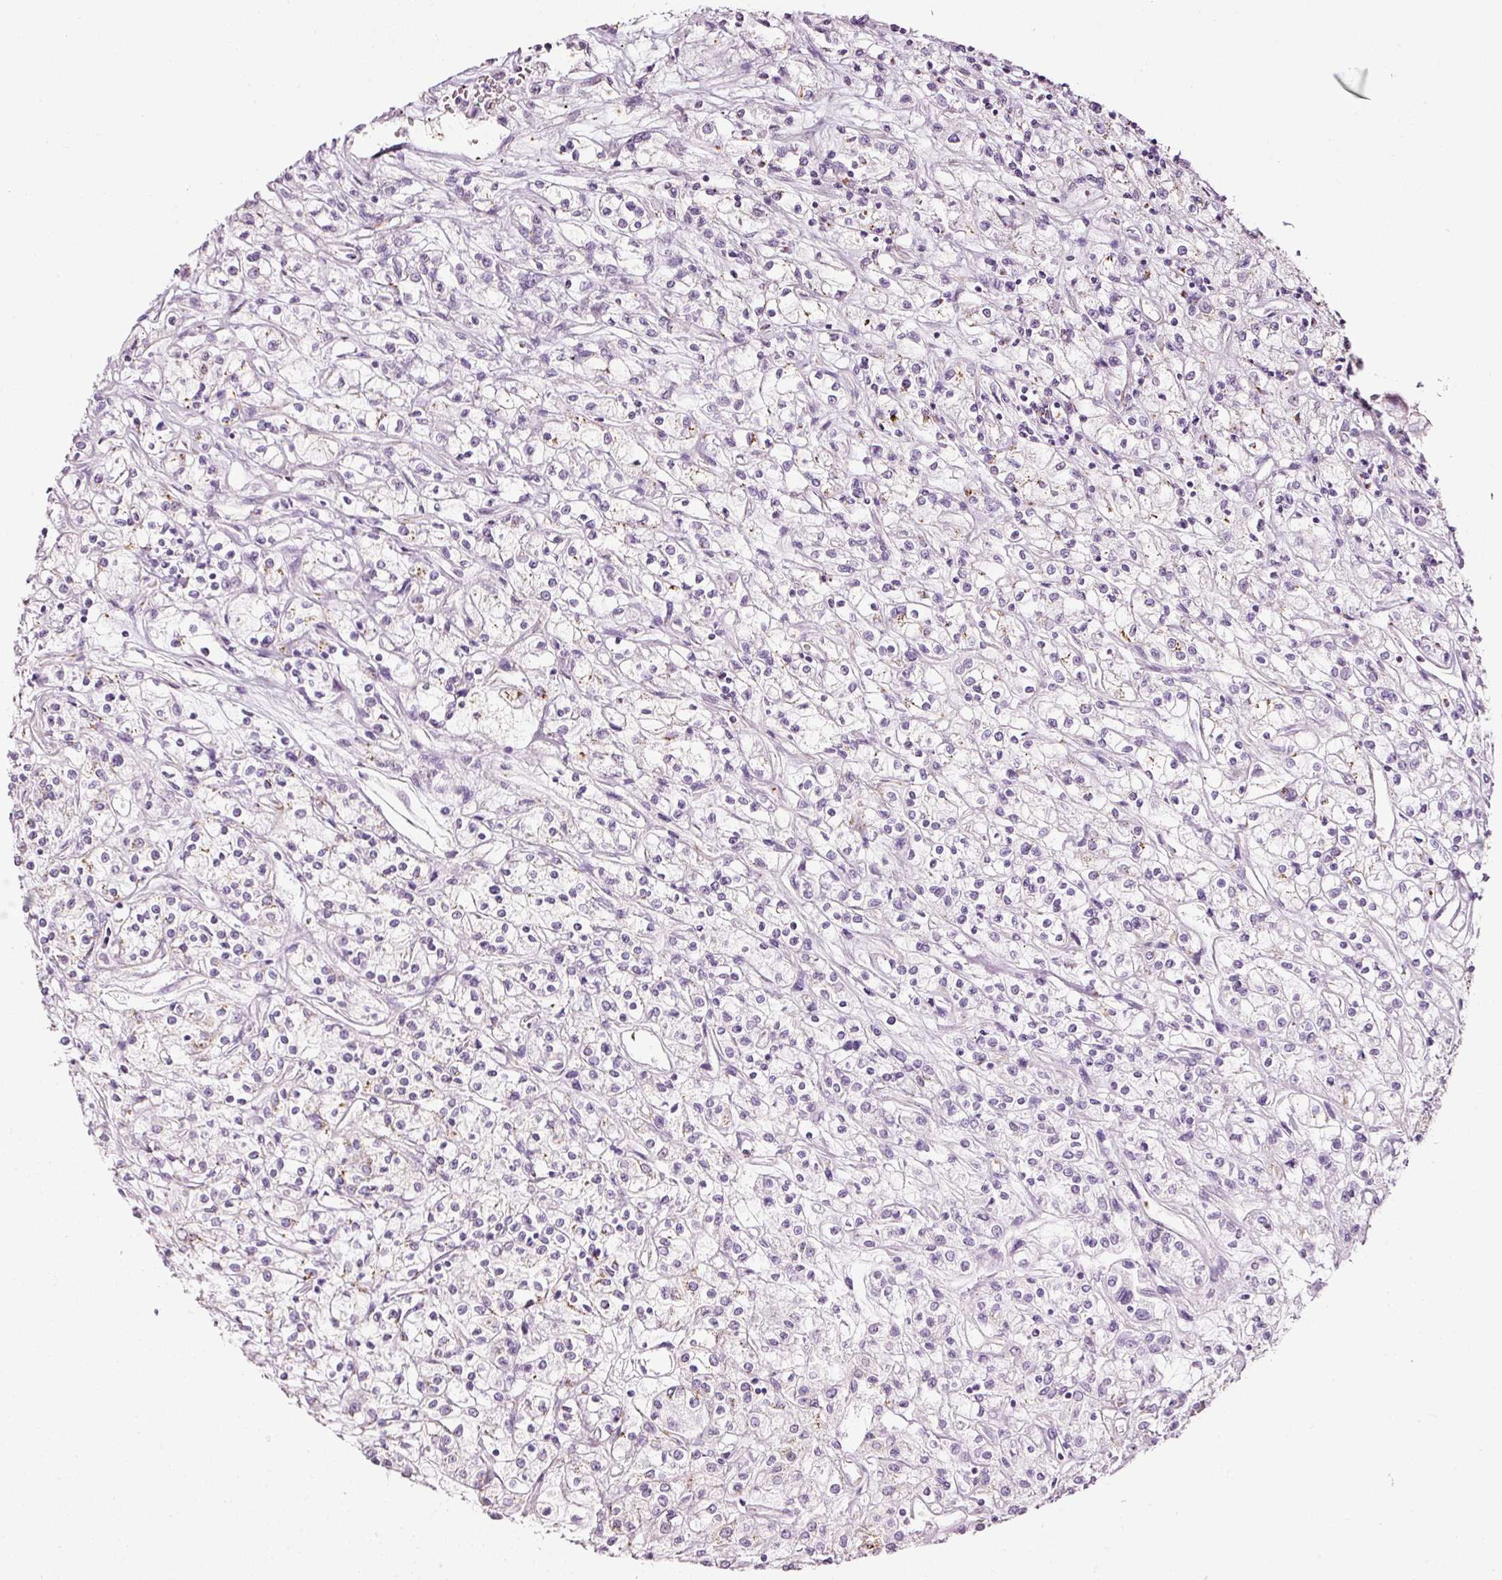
{"staining": {"intensity": "weak", "quantity": "<25%", "location": "cytoplasmic/membranous"}, "tissue": "renal cancer", "cell_type": "Tumor cells", "image_type": "cancer", "snomed": [{"axis": "morphology", "description": "Adenocarcinoma, NOS"}, {"axis": "topography", "description": "Kidney"}], "caption": "Immunohistochemistry of human renal adenocarcinoma shows no expression in tumor cells.", "gene": "SDF4", "patient": {"sex": "female", "age": 59}}